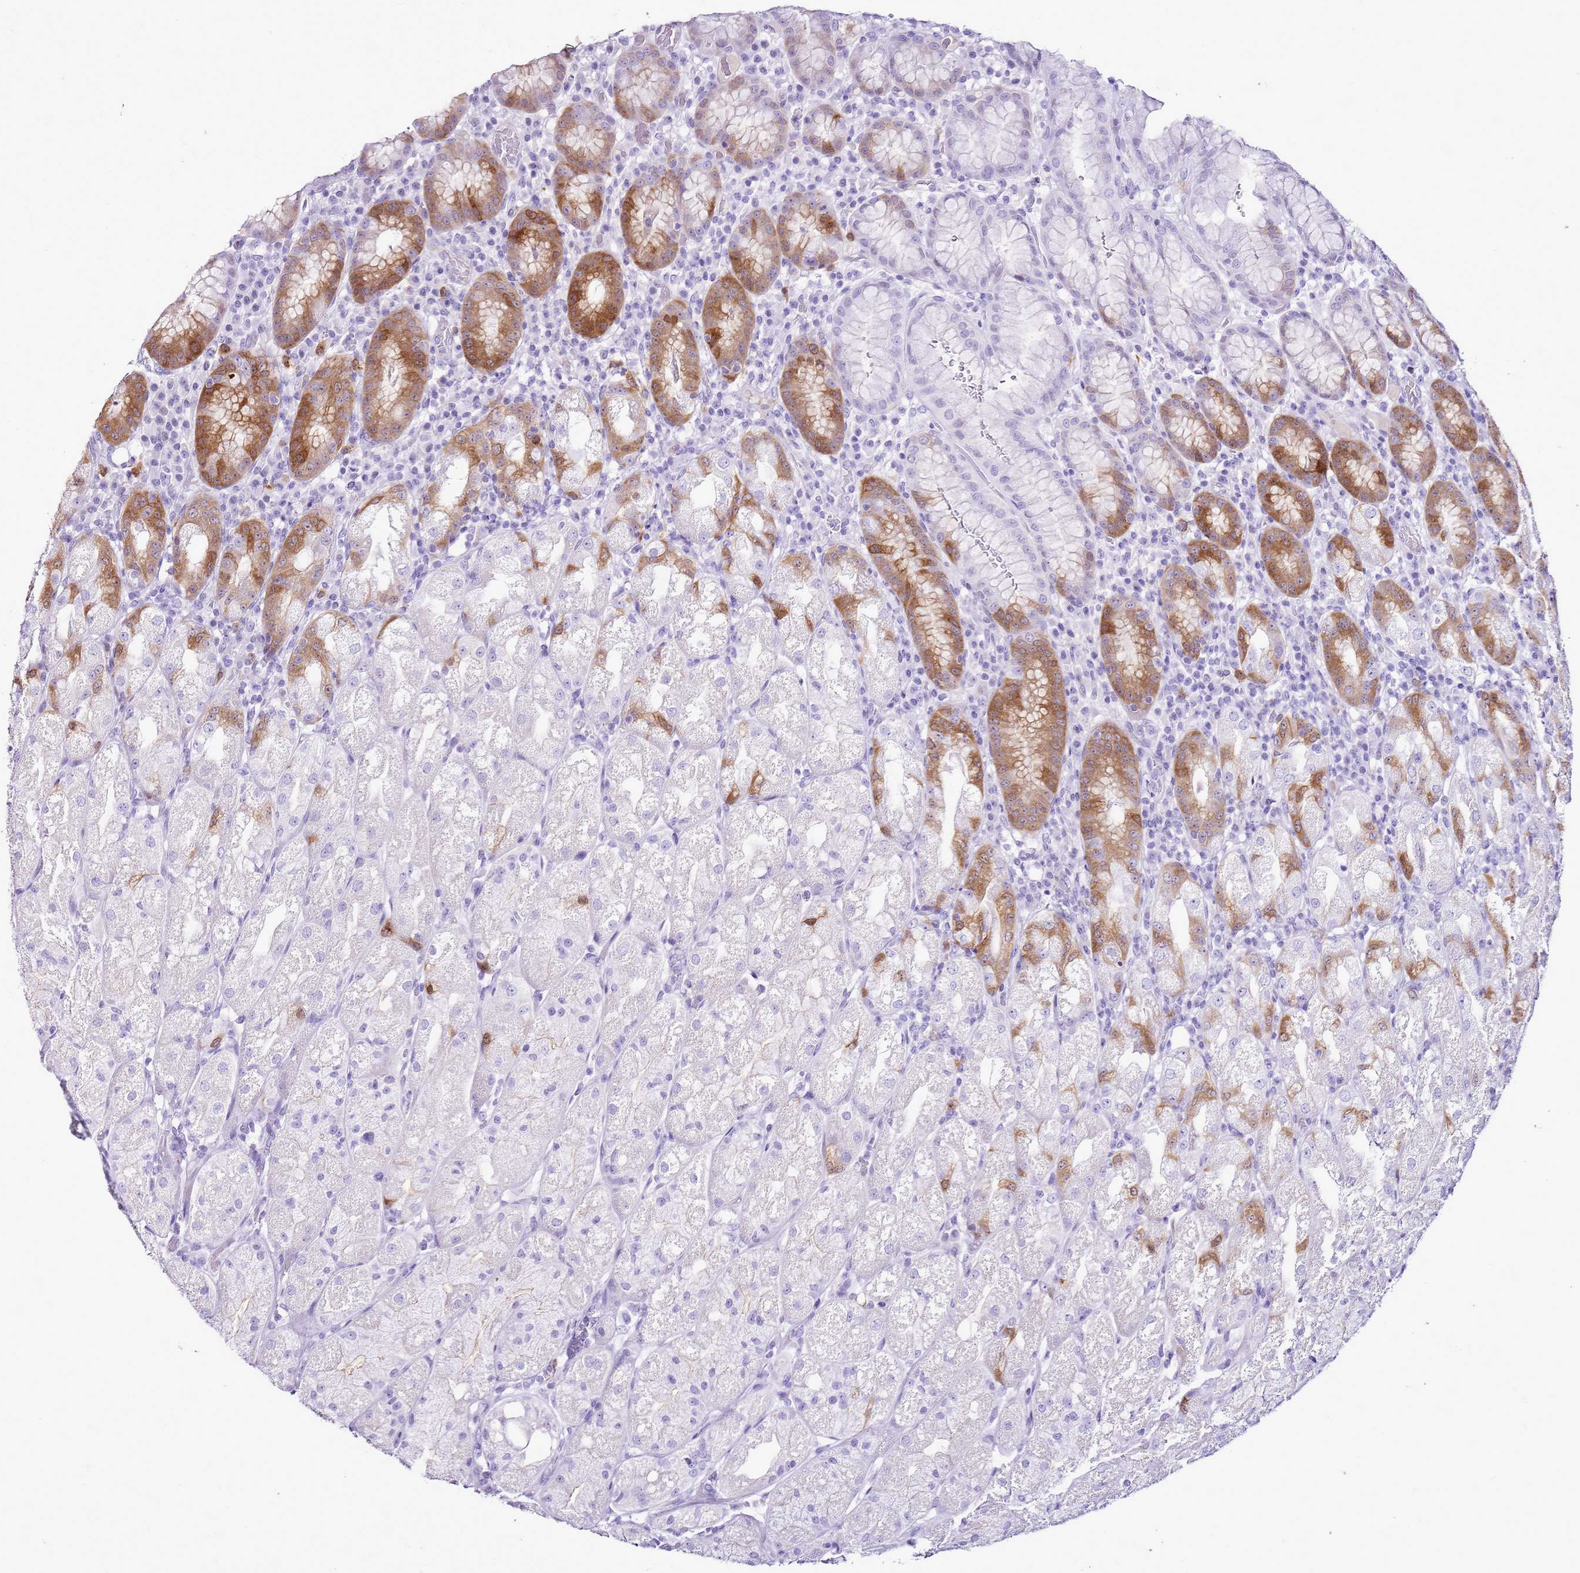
{"staining": {"intensity": "strong", "quantity": "<25%", "location": "cytoplasmic/membranous"}, "tissue": "stomach", "cell_type": "Glandular cells", "image_type": "normal", "snomed": [{"axis": "morphology", "description": "Normal tissue, NOS"}, {"axis": "topography", "description": "Stomach, upper"}], "caption": "Immunohistochemical staining of benign human stomach exhibits medium levels of strong cytoplasmic/membranous staining in about <25% of glandular cells.", "gene": "SPC25", "patient": {"sex": "male", "age": 52}}